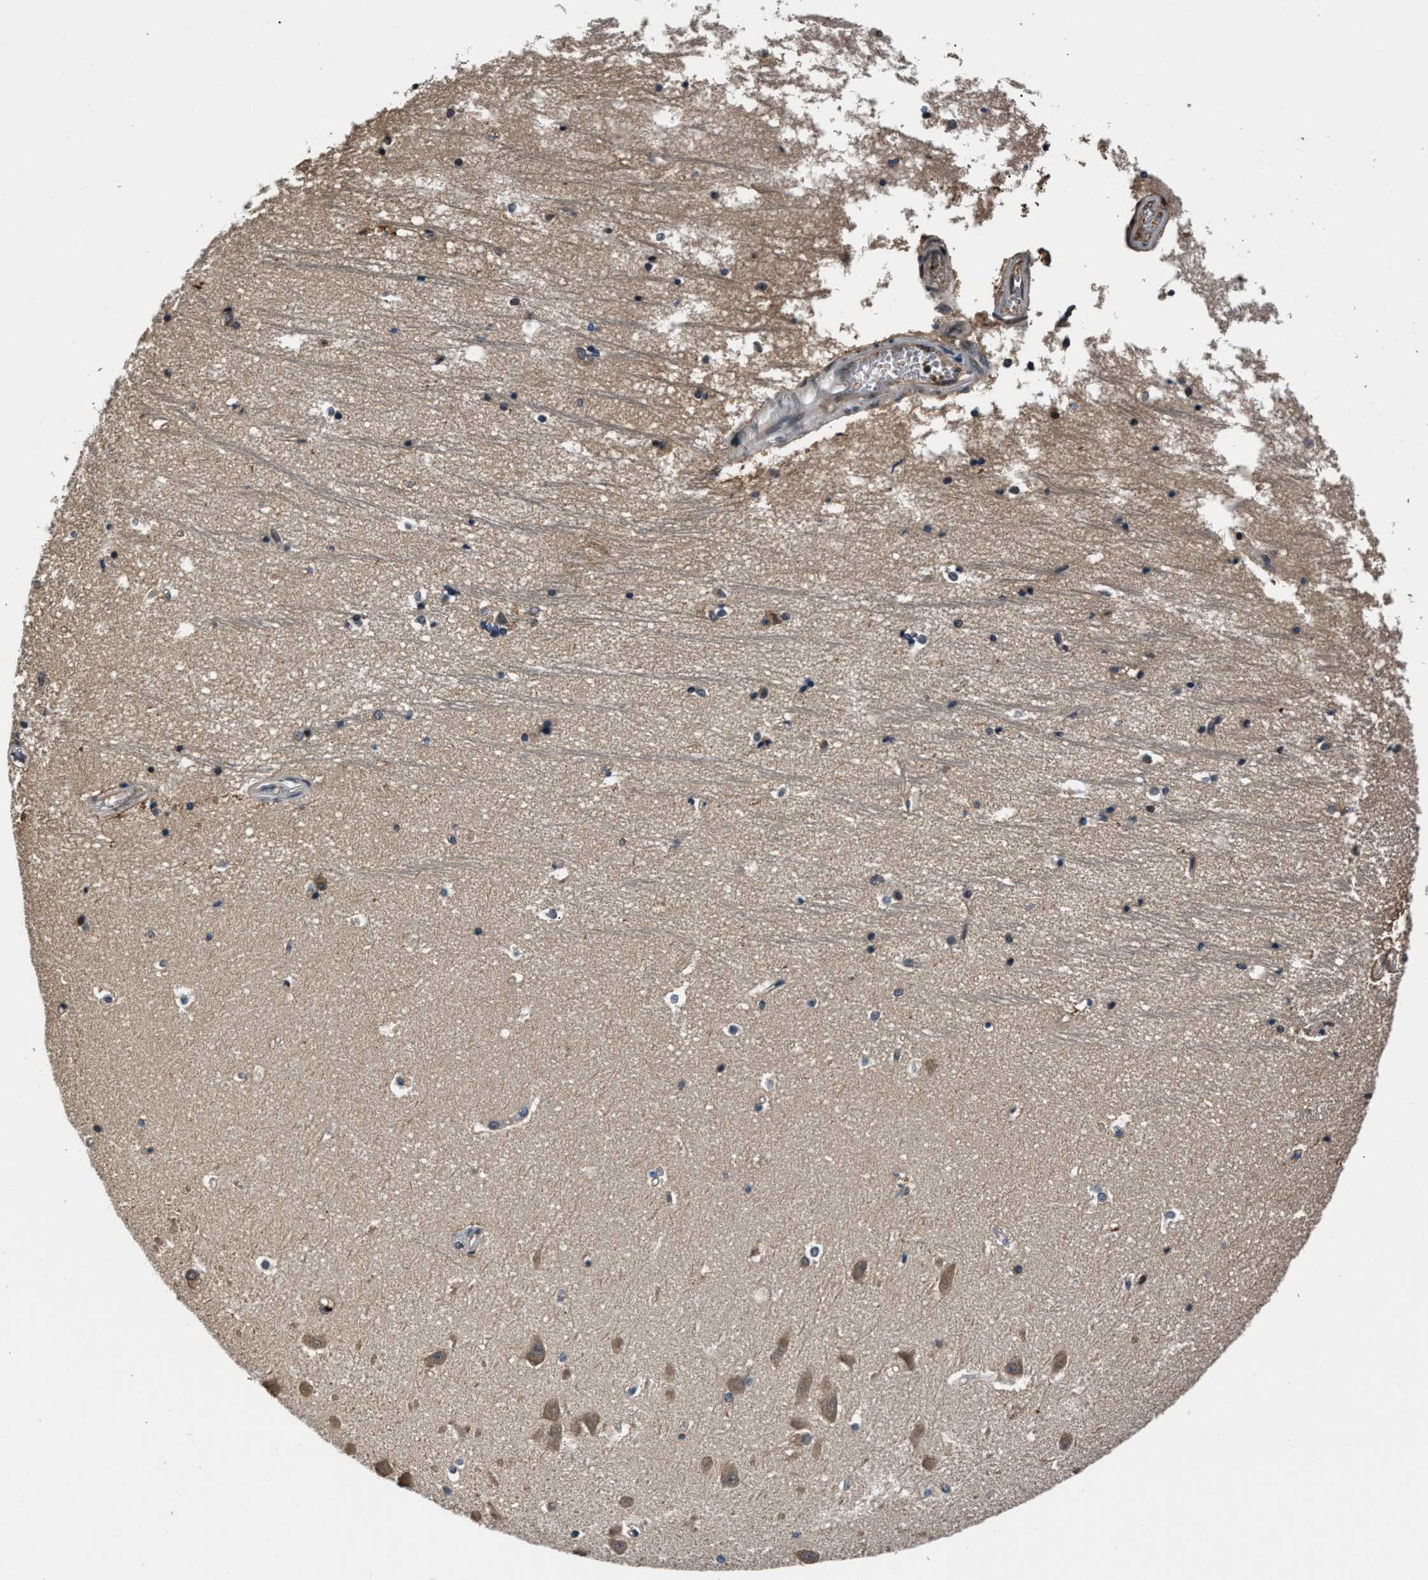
{"staining": {"intensity": "weak", "quantity": "<25%", "location": "cytoplasmic/membranous"}, "tissue": "hippocampus", "cell_type": "Glial cells", "image_type": "normal", "snomed": [{"axis": "morphology", "description": "Normal tissue, NOS"}, {"axis": "topography", "description": "Hippocampus"}], "caption": "Glial cells are negative for brown protein staining in unremarkable hippocampus. (Stains: DAB (3,3'-diaminobenzidine) immunohistochemistry (IHC) with hematoxylin counter stain, Microscopy: brightfield microscopy at high magnification).", "gene": "RBM33", "patient": {"sex": "male", "age": 45}}